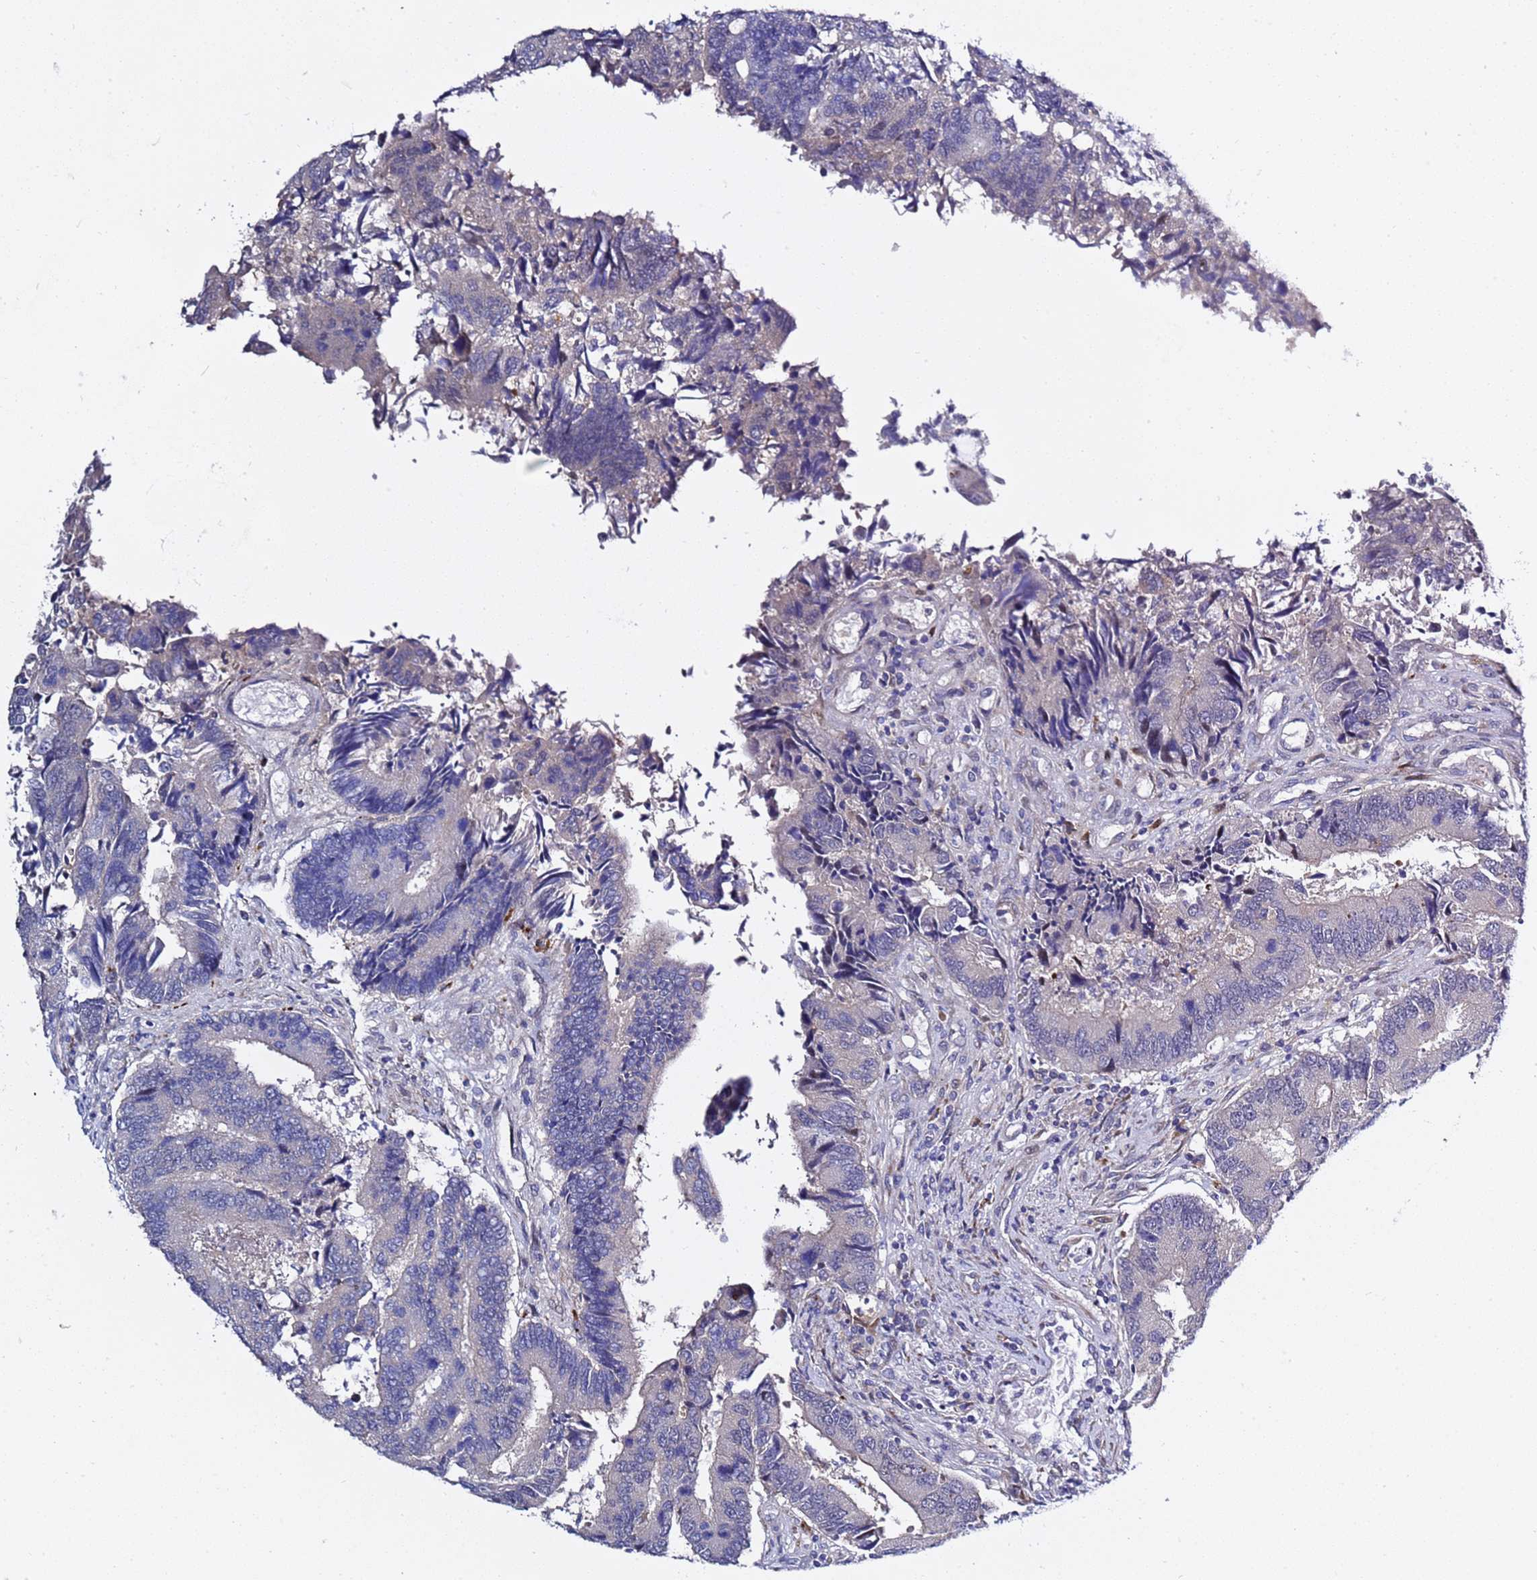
{"staining": {"intensity": "negative", "quantity": "none", "location": "none"}, "tissue": "colorectal cancer", "cell_type": "Tumor cells", "image_type": "cancer", "snomed": [{"axis": "morphology", "description": "Adenocarcinoma, NOS"}, {"axis": "topography", "description": "Colon"}], "caption": "Immunohistochemical staining of colorectal cancer shows no significant positivity in tumor cells.", "gene": "NAT2", "patient": {"sex": "female", "age": 67}}